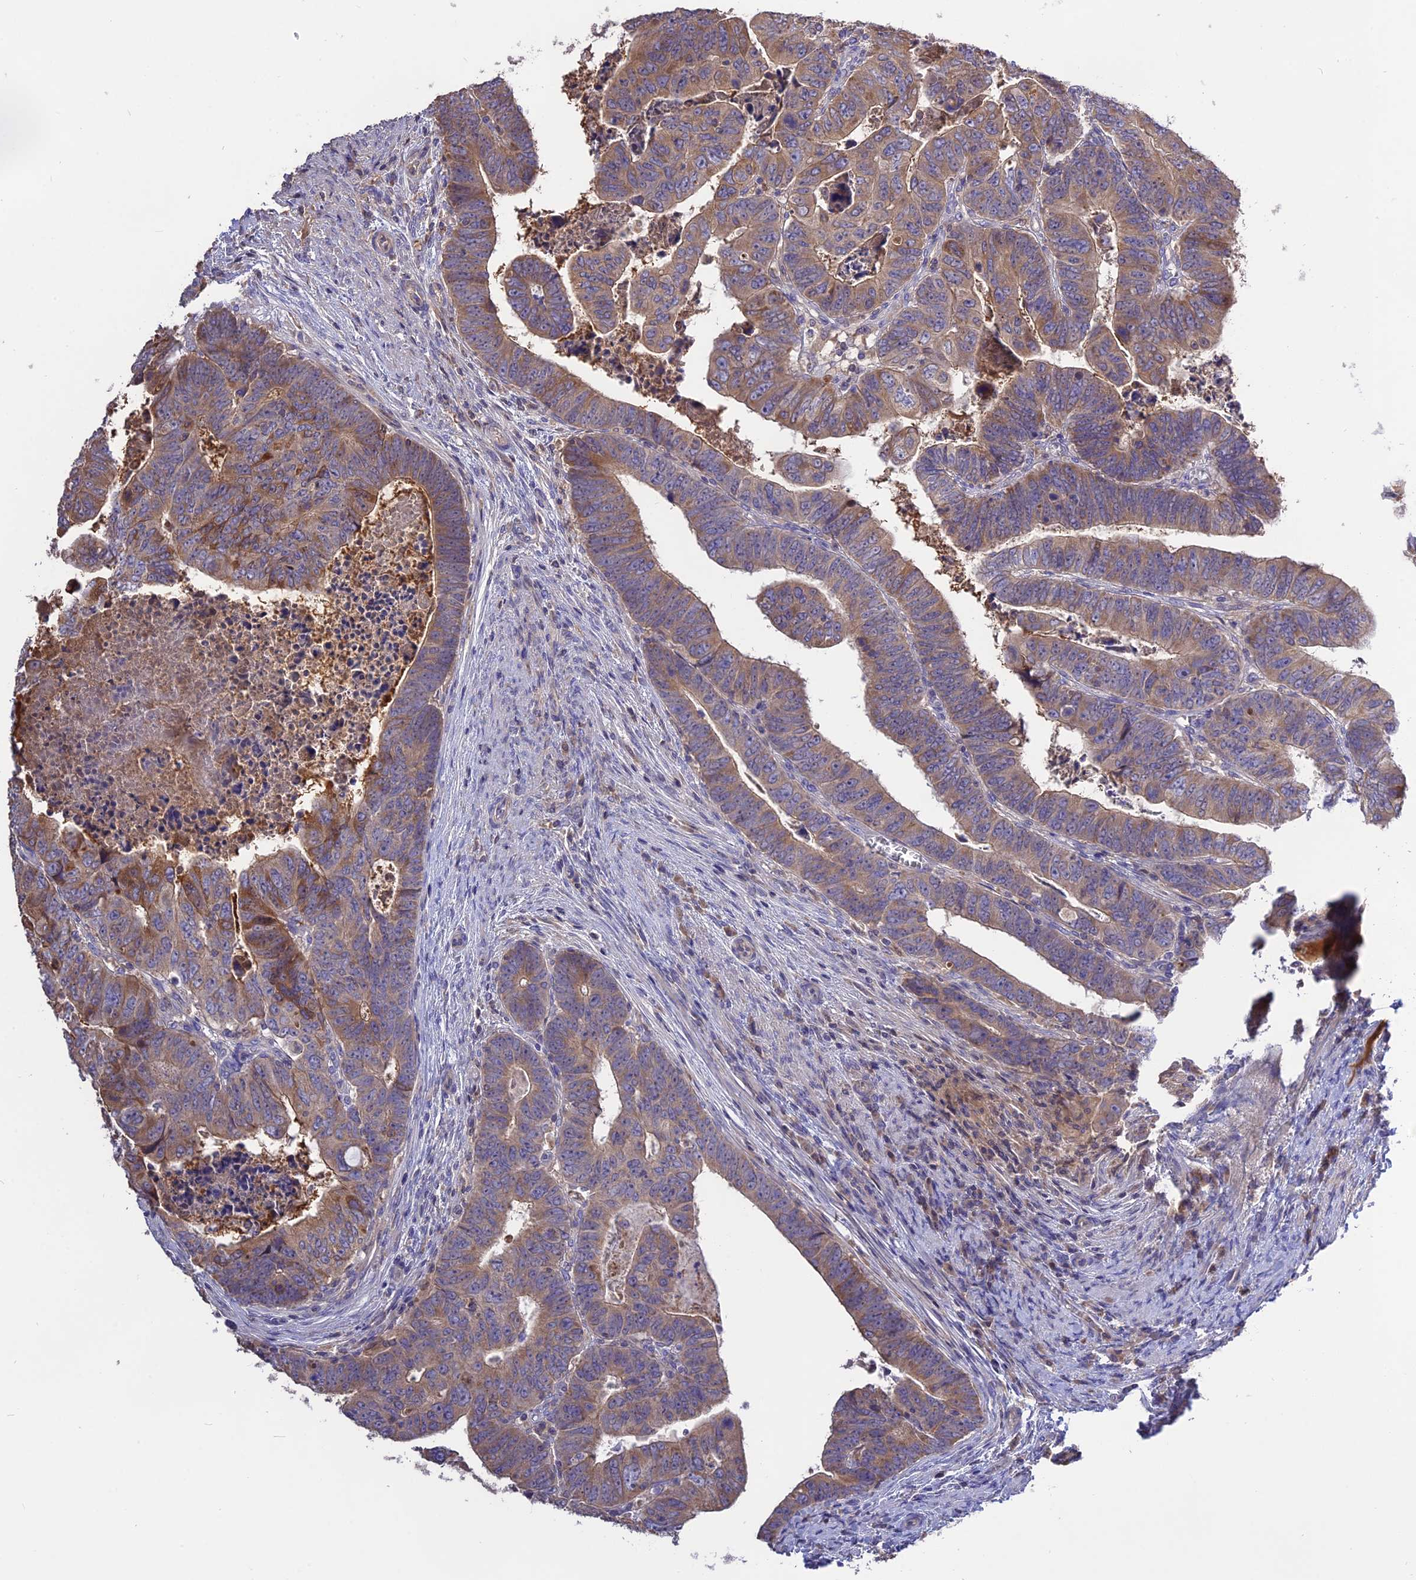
{"staining": {"intensity": "moderate", "quantity": ">75%", "location": "cytoplasmic/membranous"}, "tissue": "colorectal cancer", "cell_type": "Tumor cells", "image_type": "cancer", "snomed": [{"axis": "morphology", "description": "Normal tissue, NOS"}, {"axis": "morphology", "description": "Adenocarcinoma, NOS"}, {"axis": "topography", "description": "Rectum"}], "caption": "Immunohistochemistry (IHC) (DAB) staining of adenocarcinoma (colorectal) shows moderate cytoplasmic/membranous protein positivity in approximately >75% of tumor cells.", "gene": "NUDT8", "patient": {"sex": "female", "age": 65}}